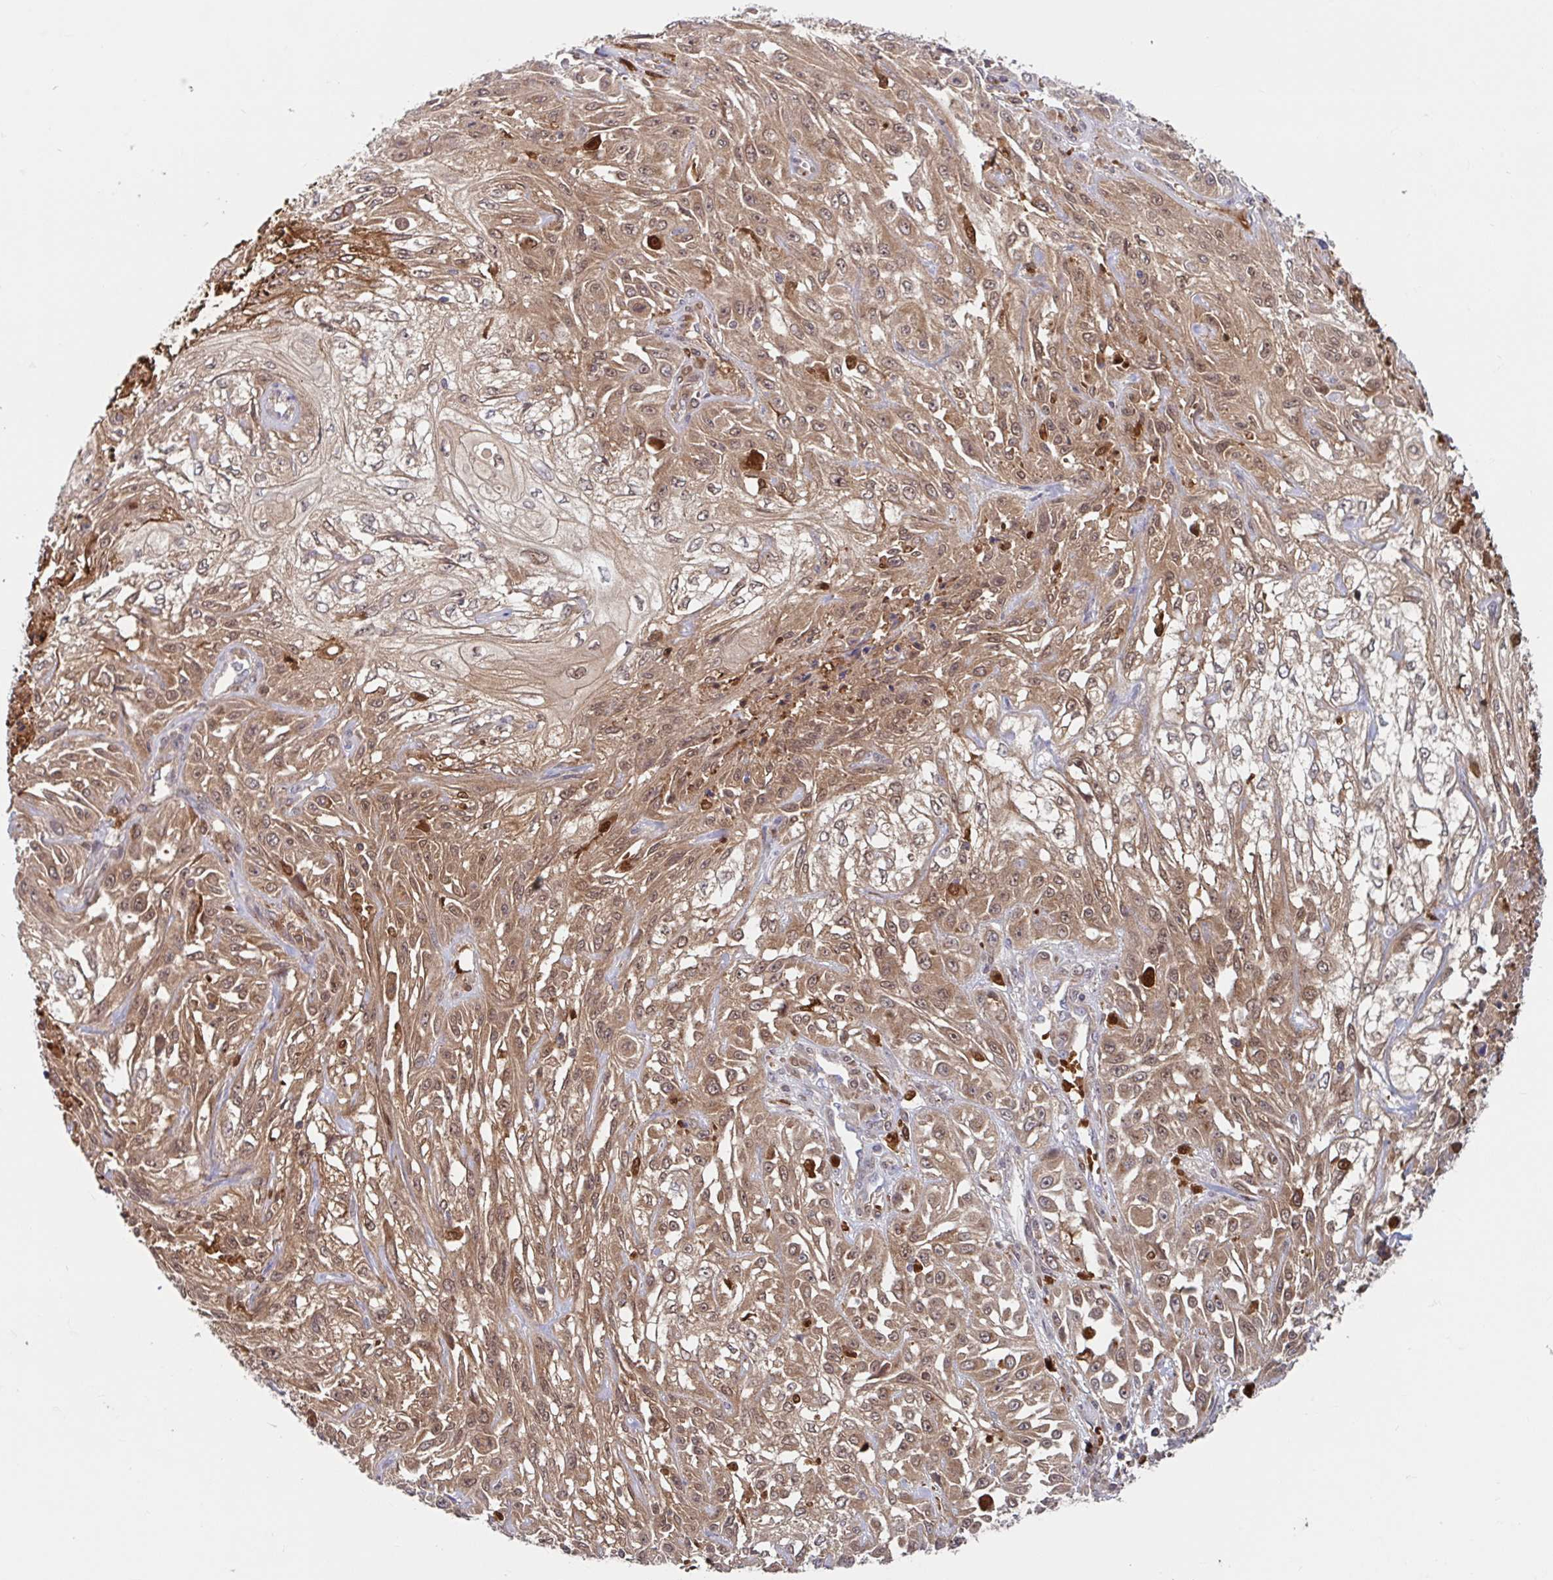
{"staining": {"intensity": "moderate", "quantity": ">75%", "location": "cytoplasmic/membranous,nuclear"}, "tissue": "skin cancer", "cell_type": "Tumor cells", "image_type": "cancer", "snomed": [{"axis": "morphology", "description": "Squamous cell carcinoma, NOS"}, {"axis": "morphology", "description": "Squamous cell carcinoma, metastatic, NOS"}, {"axis": "topography", "description": "Skin"}, {"axis": "topography", "description": "Lymph node"}], "caption": "Immunohistochemistry (DAB (3,3'-diaminobenzidine)) staining of human skin cancer (squamous cell carcinoma) shows moderate cytoplasmic/membranous and nuclear protein positivity in about >75% of tumor cells.", "gene": "BLVRA", "patient": {"sex": "male", "age": 75}}